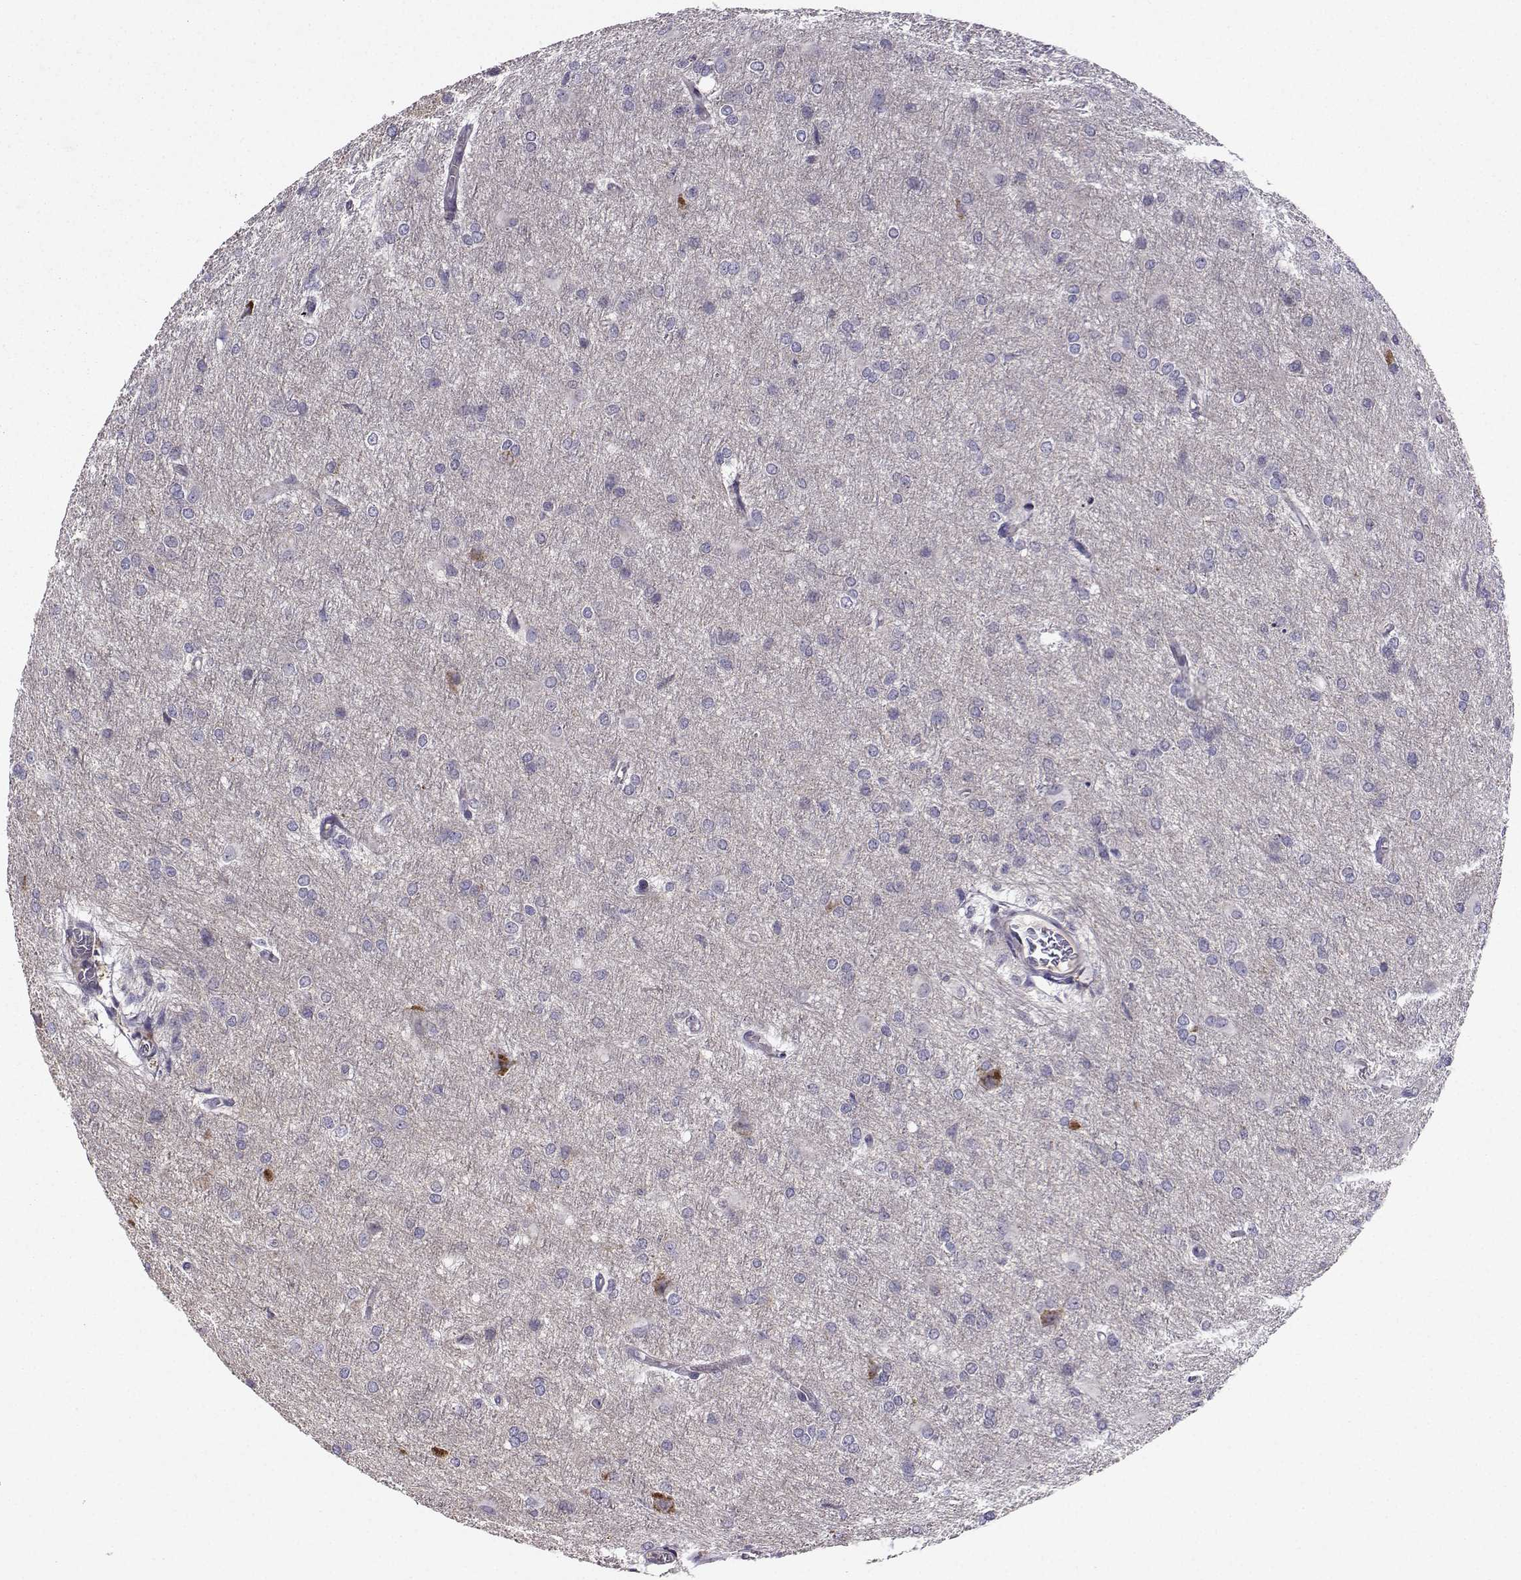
{"staining": {"intensity": "negative", "quantity": "none", "location": "none"}, "tissue": "glioma", "cell_type": "Tumor cells", "image_type": "cancer", "snomed": [{"axis": "morphology", "description": "Glioma, malignant, High grade"}, {"axis": "topography", "description": "Brain"}], "caption": "A photomicrograph of malignant high-grade glioma stained for a protein displays no brown staining in tumor cells.", "gene": "STXBP5", "patient": {"sex": "male", "age": 68}}